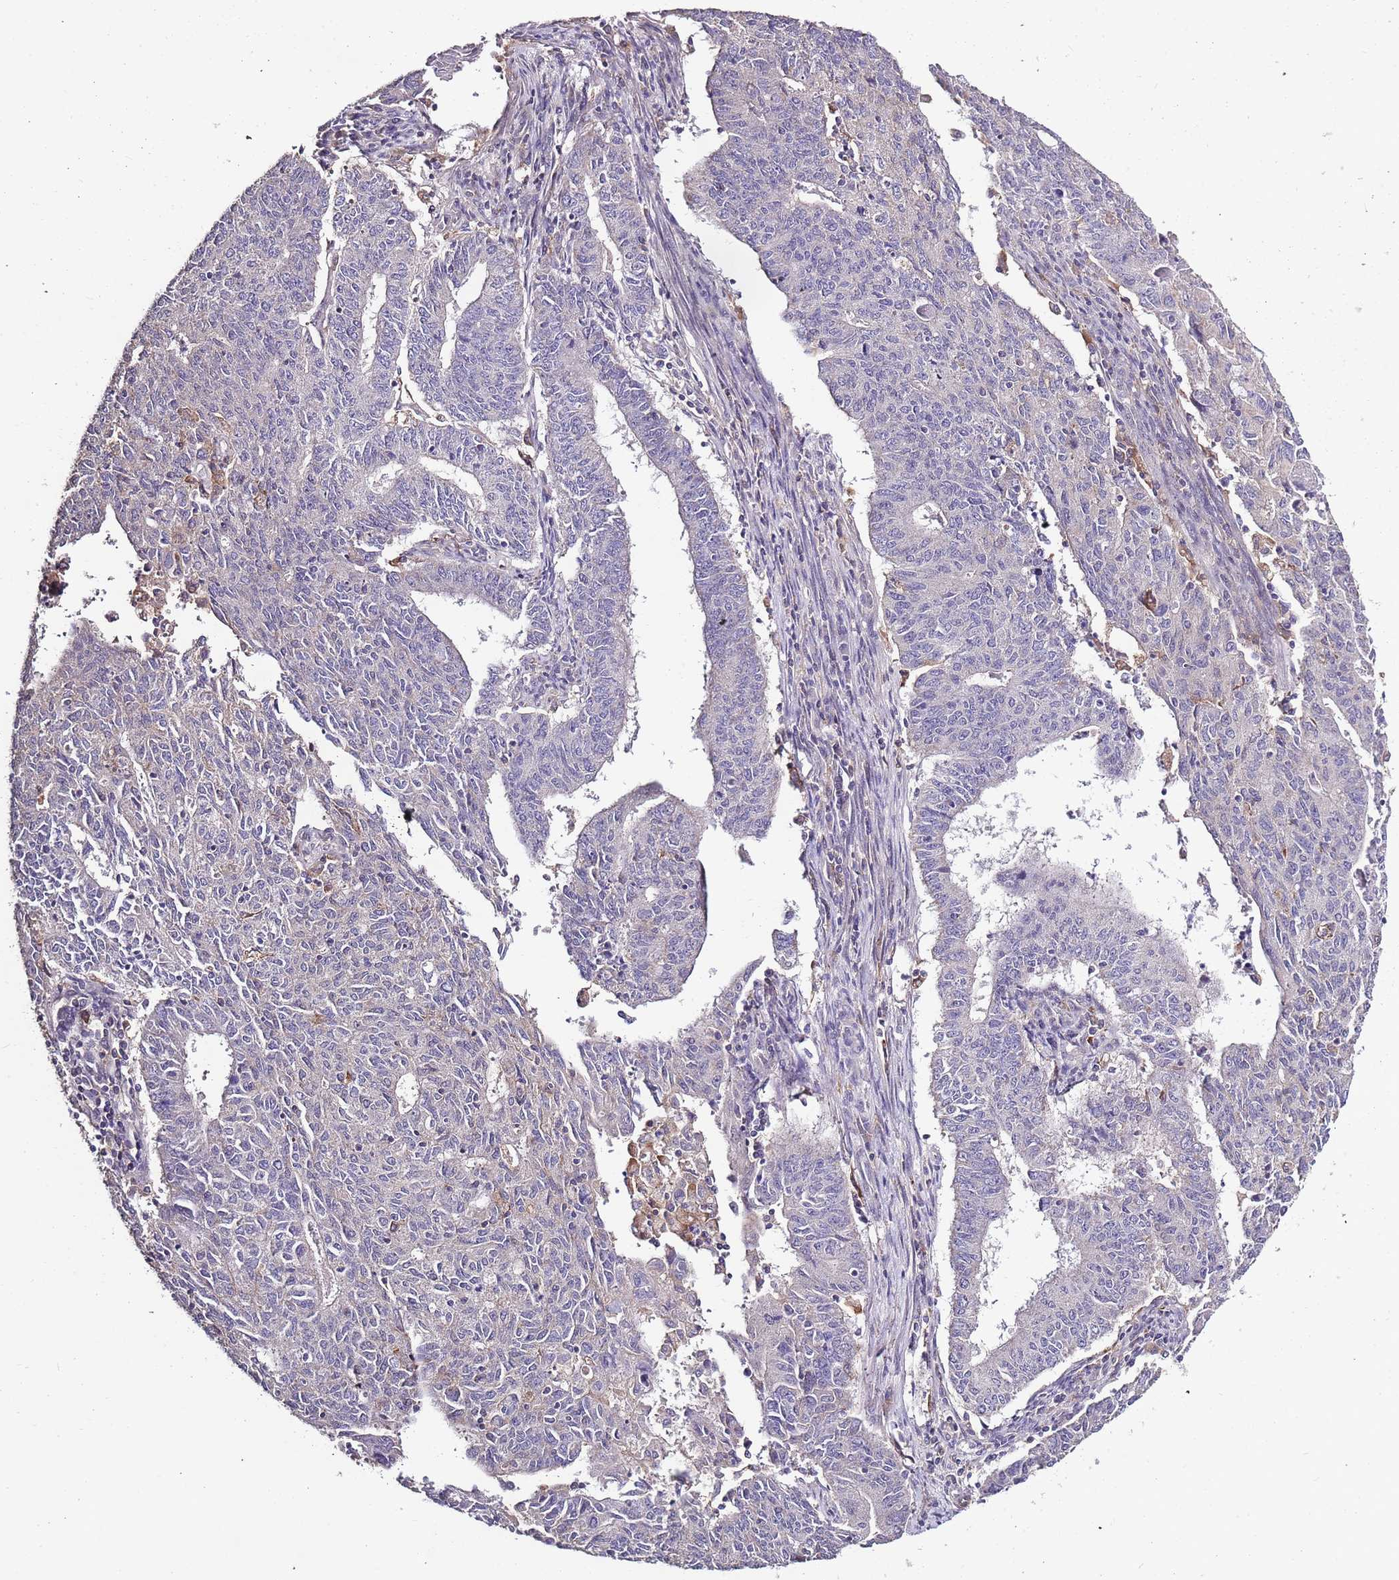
{"staining": {"intensity": "negative", "quantity": "none", "location": "none"}, "tissue": "endometrial cancer", "cell_type": "Tumor cells", "image_type": "cancer", "snomed": [{"axis": "morphology", "description": "Adenocarcinoma, NOS"}, {"axis": "topography", "description": "Endometrium"}], "caption": "Tumor cells are negative for protein expression in human endometrial adenocarcinoma. The staining was performed using DAB (3,3'-diaminobenzidine) to visualize the protein expression in brown, while the nuclei were stained in blue with hematoxylin (Magnification: 20x).", "gene": "CAPN9", "patient": {"sex": "female", "age": 59}}